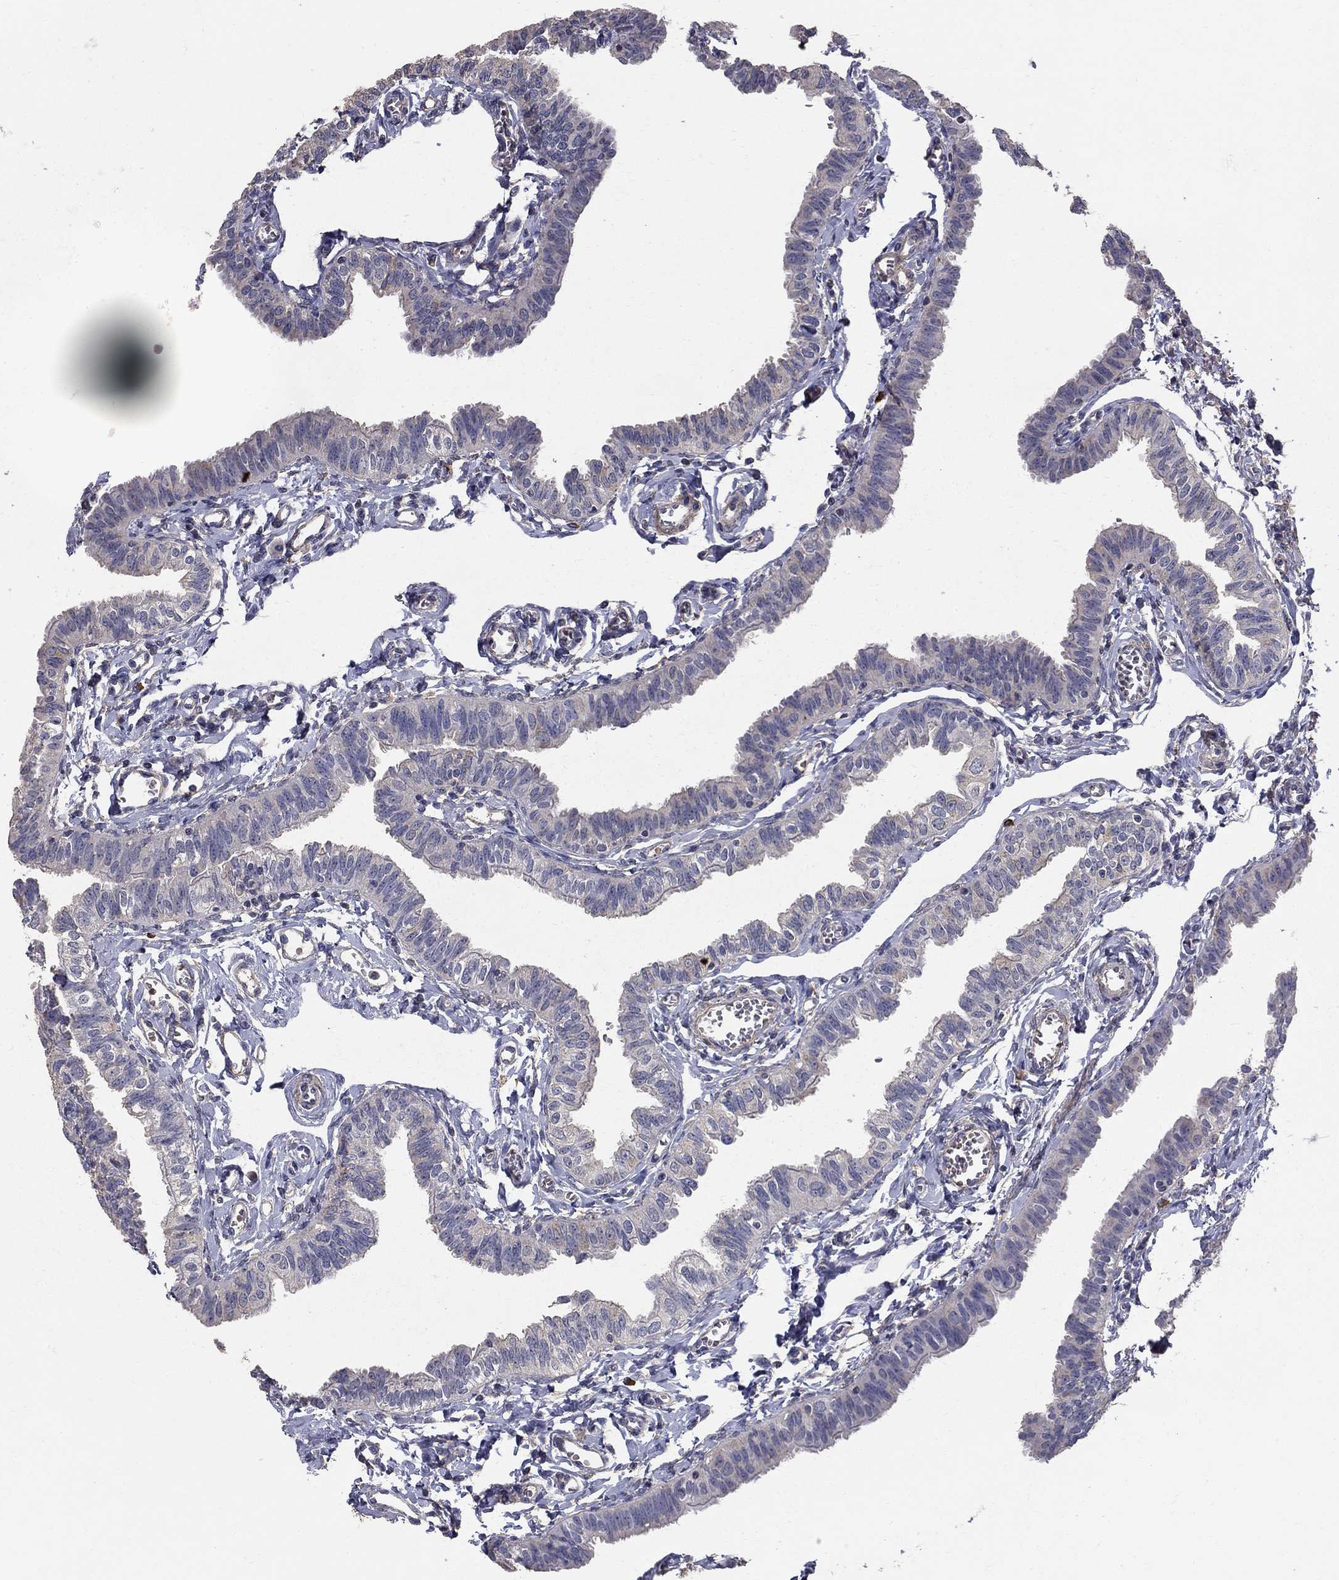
{"staining": {"intensity": "negative", "quantity": "none", "location": "none"}, "tissue": "fallopian tube", "cell_type": "Glandular cells", "image_type": "normal", "snomed": [{"axis": "morphology", "description": "Normal tissue, NOS"}, {"axis": "topography", "description": "Fallopian tube"}], "caption": "This is a image of IHC staining of normal fallopian tube, which shows no staining in glandular cells. (Immunohistochemistry (ihc), brightfield microscopy, high magnification).", "gene": "MPP2", "patient": {"sex": "female", "age": 54}}